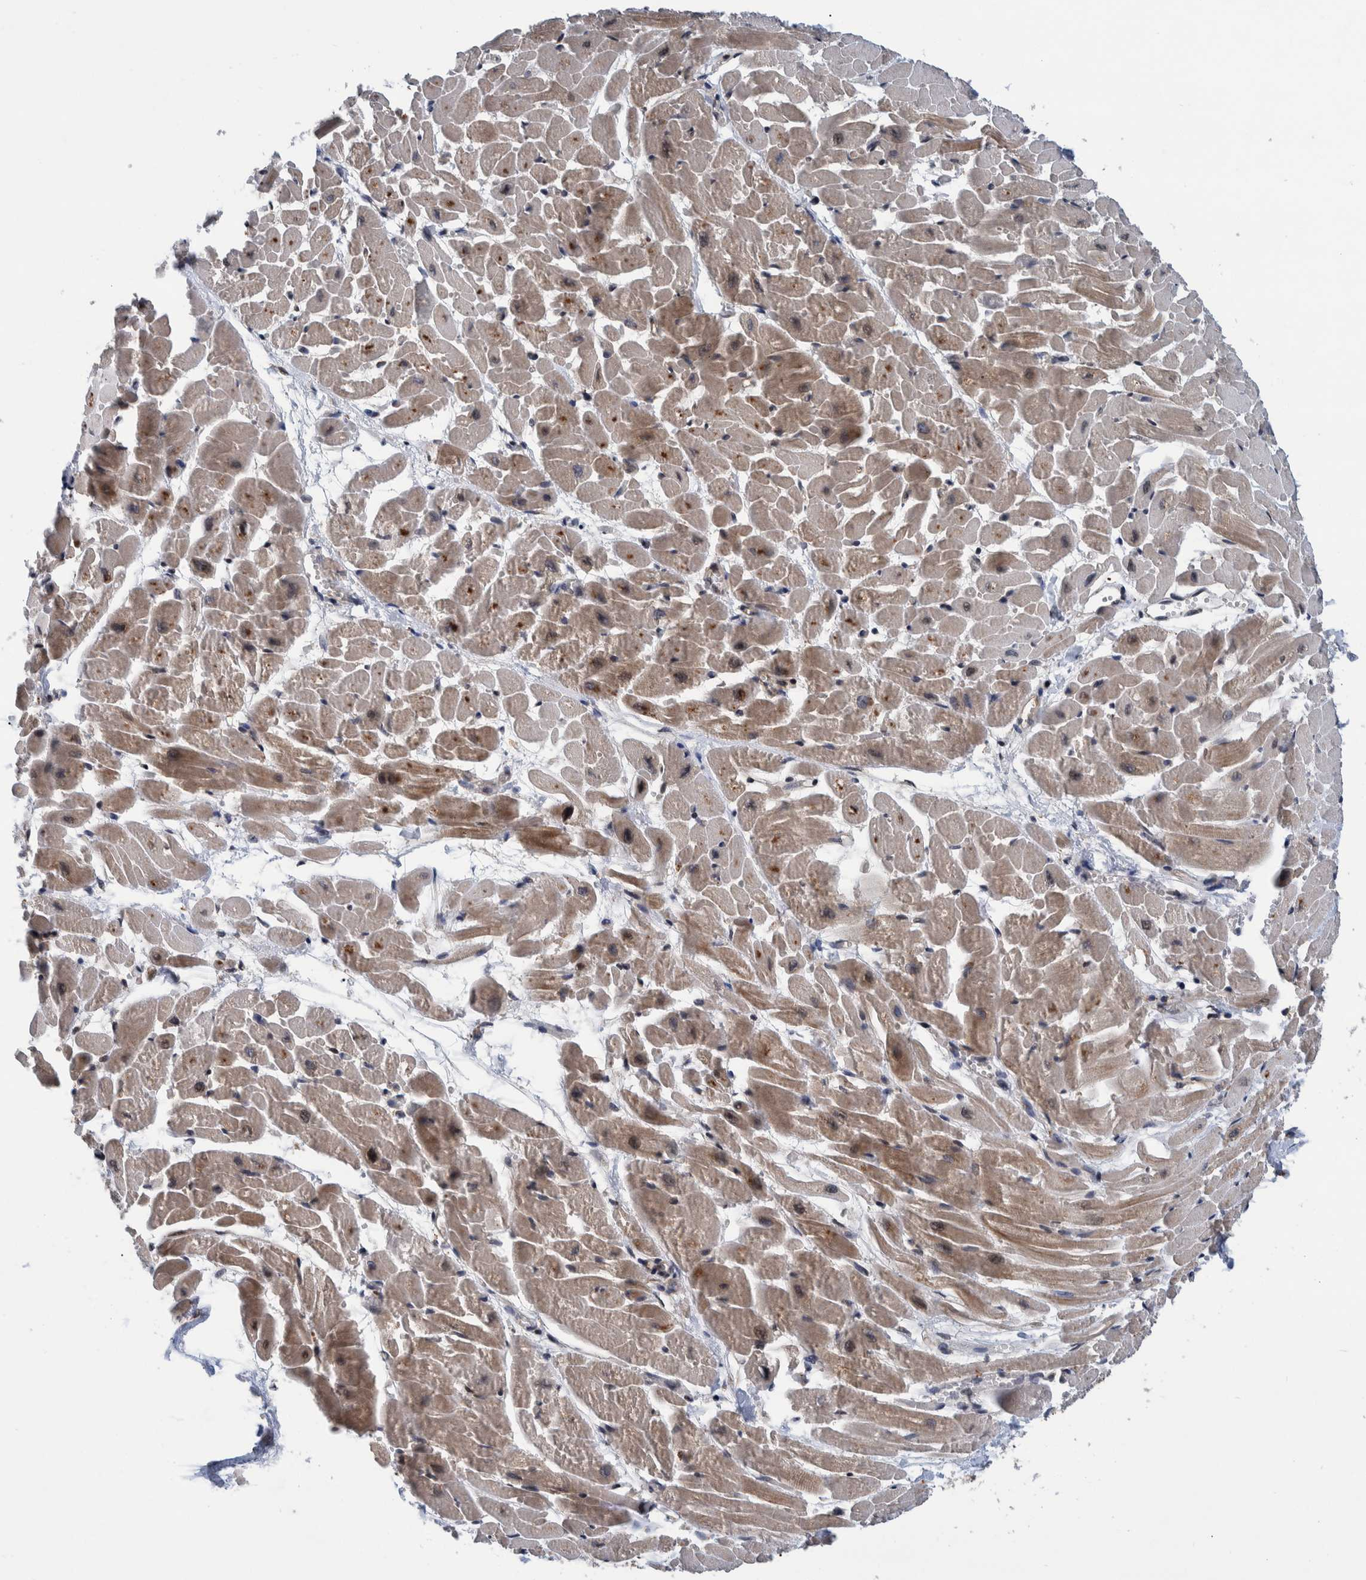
{"staining": {"intensity": "strong", "quantity": "25%-75%", "location": "cytoplasmic/membranous"}, "tissue": "heart muscle", "cell_type": "Cardiomyocytes", "image_type": "normal", "snomed": [{"axis": "morphology", "description": "Normal tissue, NOS"}, {"axis": "topography", "description": "Heart"}], "caption": "Immunohistochemistry staining of unremarkable heart muscle, which demonstrates high levels of strong cytoplasmic/membranous staining in about 25%-75% of cardiomyocytes indicating strong cytoplasmic/membranous protein expression. The staining was performed using DAB (3,3'-diaminobenzidine) (brown) for protein detection and nuclei were counterstained in hematoxylin (blue).", "gene": "MRPS7", "patient": {"sex": "male", "age": 45}}